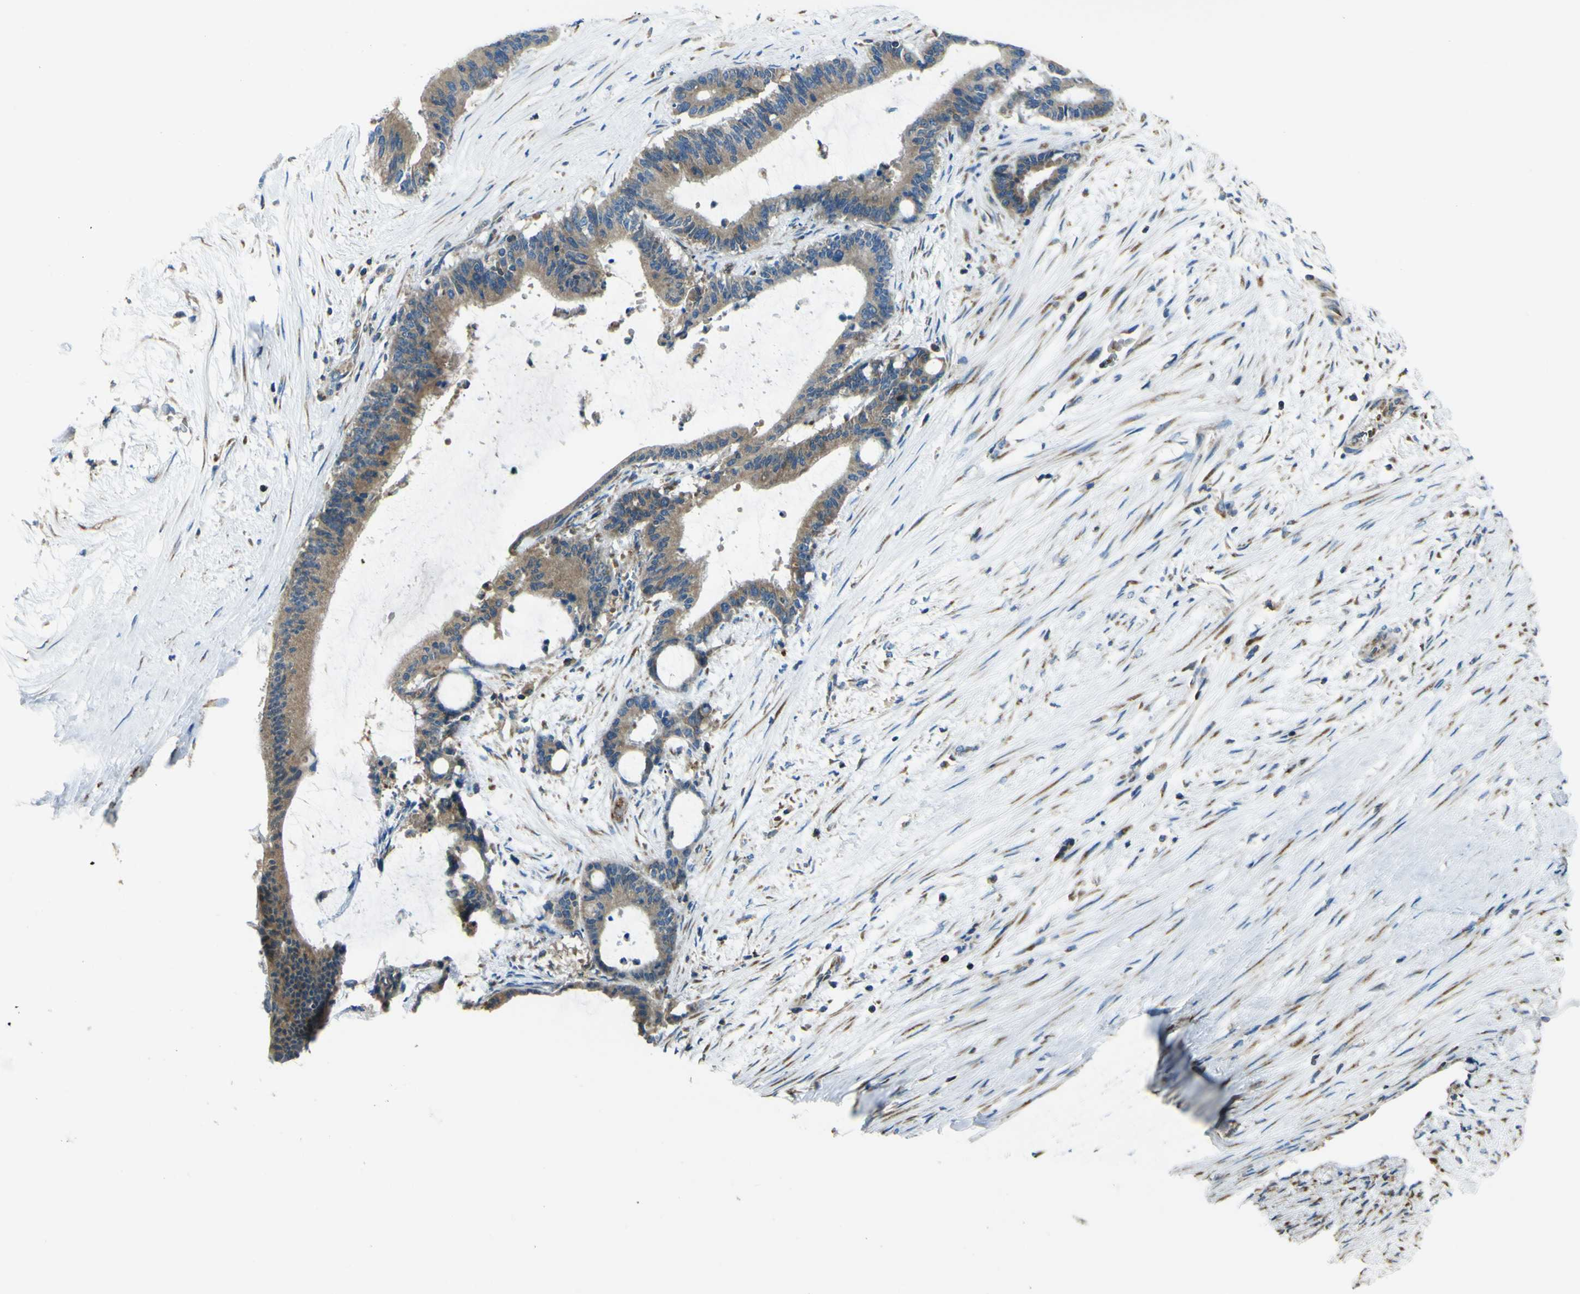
{"staining": {"intensity": "moderate", "quantity": ">75%", "location": "cytoplasmic/membranous"}, "tissue": "liver cancer", "cell_type": "Tumor cells", "image_type": "cancer", "snomed": [{"axis": "morphology", "description": "Cholangiocarcinoma"}, {"axis": "topography", "description": "Liver"}], "caption": "This photomicrograph displays IHC staining of cholangiocarcinoma (liver), with medium moderate cytoplasmic/membranous staining in about >75% of tumor cells.", "gene": "STIM1", "patient": {"sex": "female", "age": 73}}